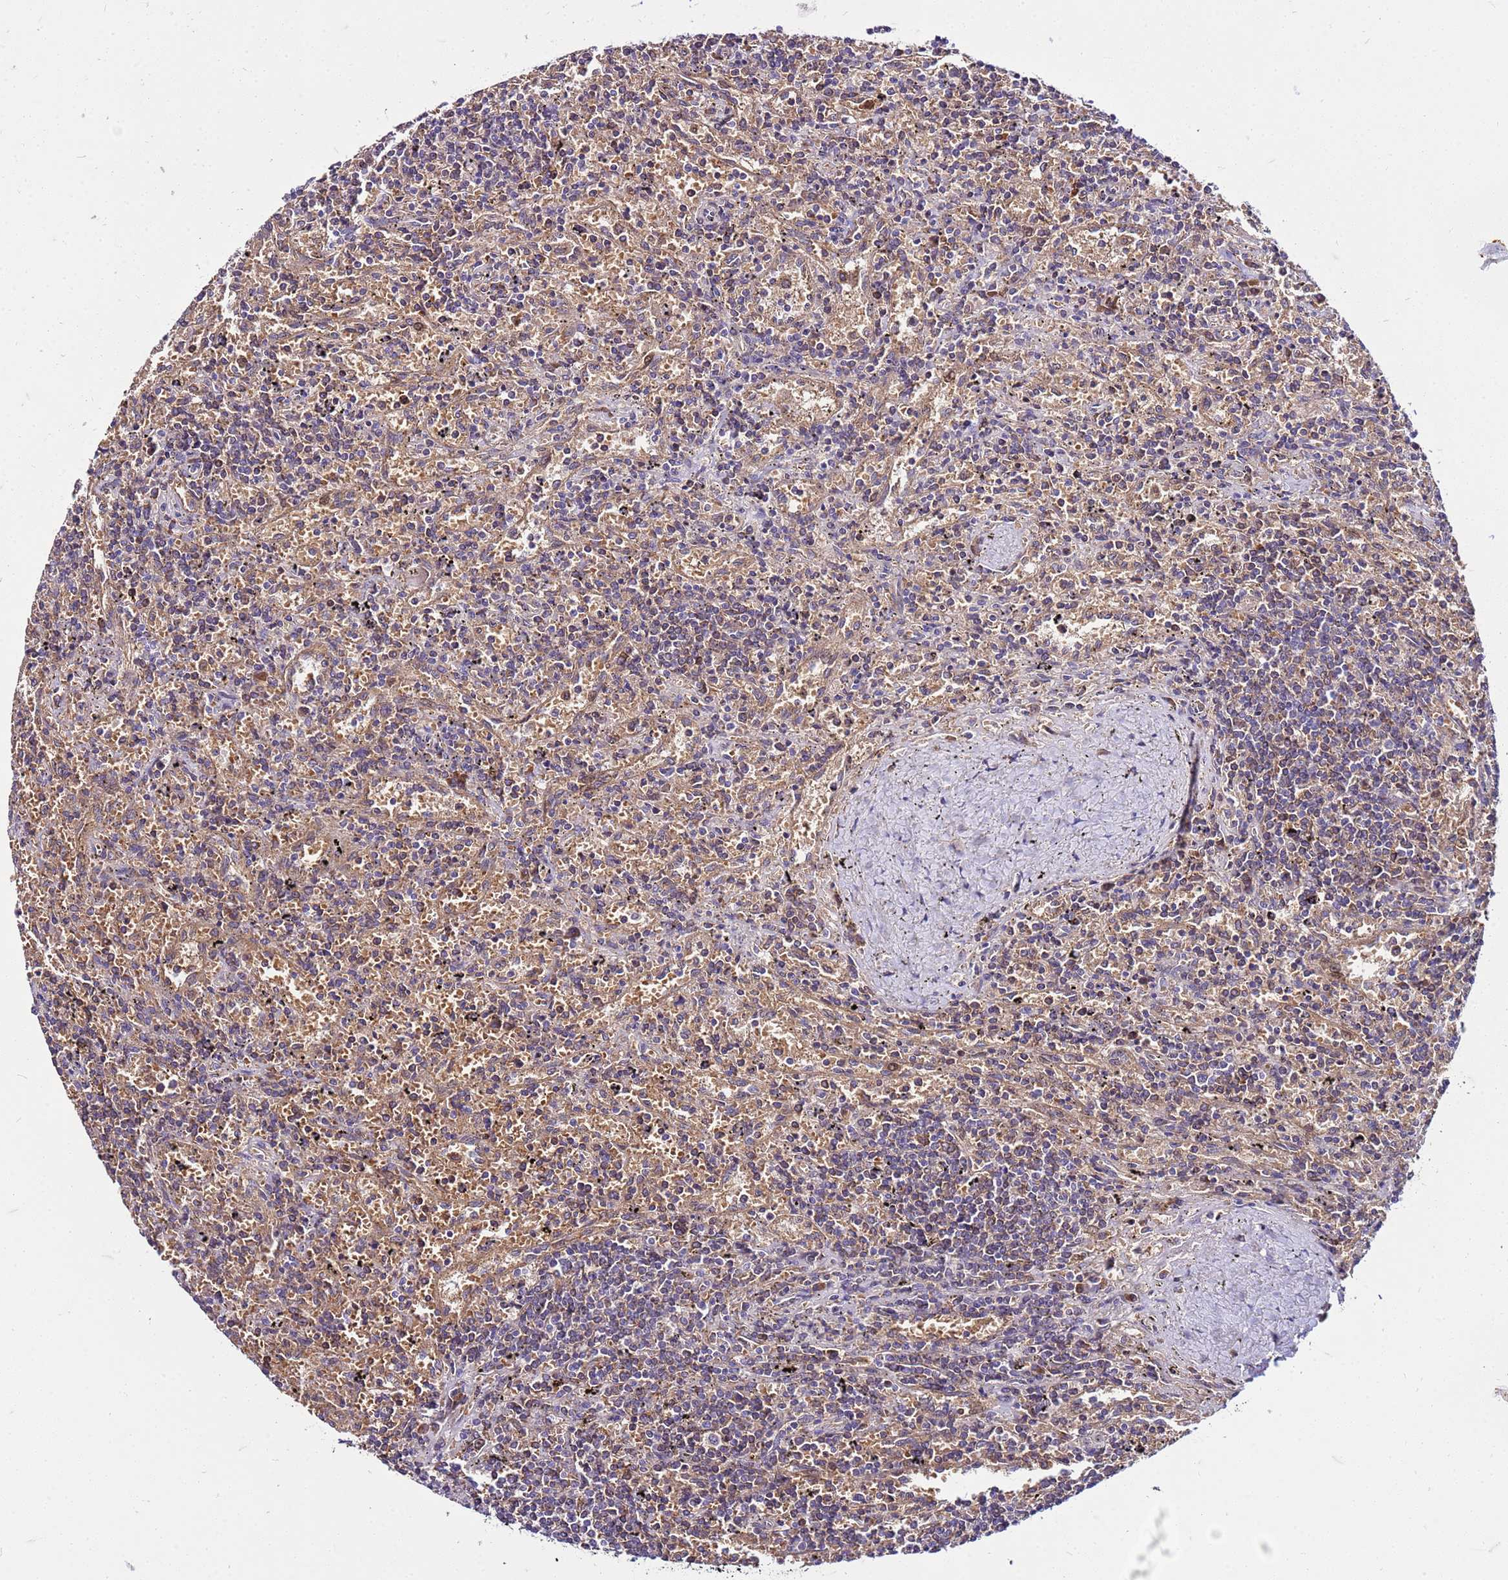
{"staining": {"intensity": "negative", "quantity": "none", "location": "none"}, "tissue": "lymphoma", "cell_type": "Tumor cells", "image_type": "cancer", "snomed": [{"axis": "morphology", "description": "Malignant lymphoma, non-Hodgkin's type, Low grade"}, {"axis": "topography", "description": "Spleen"}], "caption": "This is an immunohistochemistry image of low-grade malignant lymphoma, non-Hodgkin's type. There is no positivity in tumor cells.", "gene": "PKD1", "patient": {"sex": "male", "age": 76}}